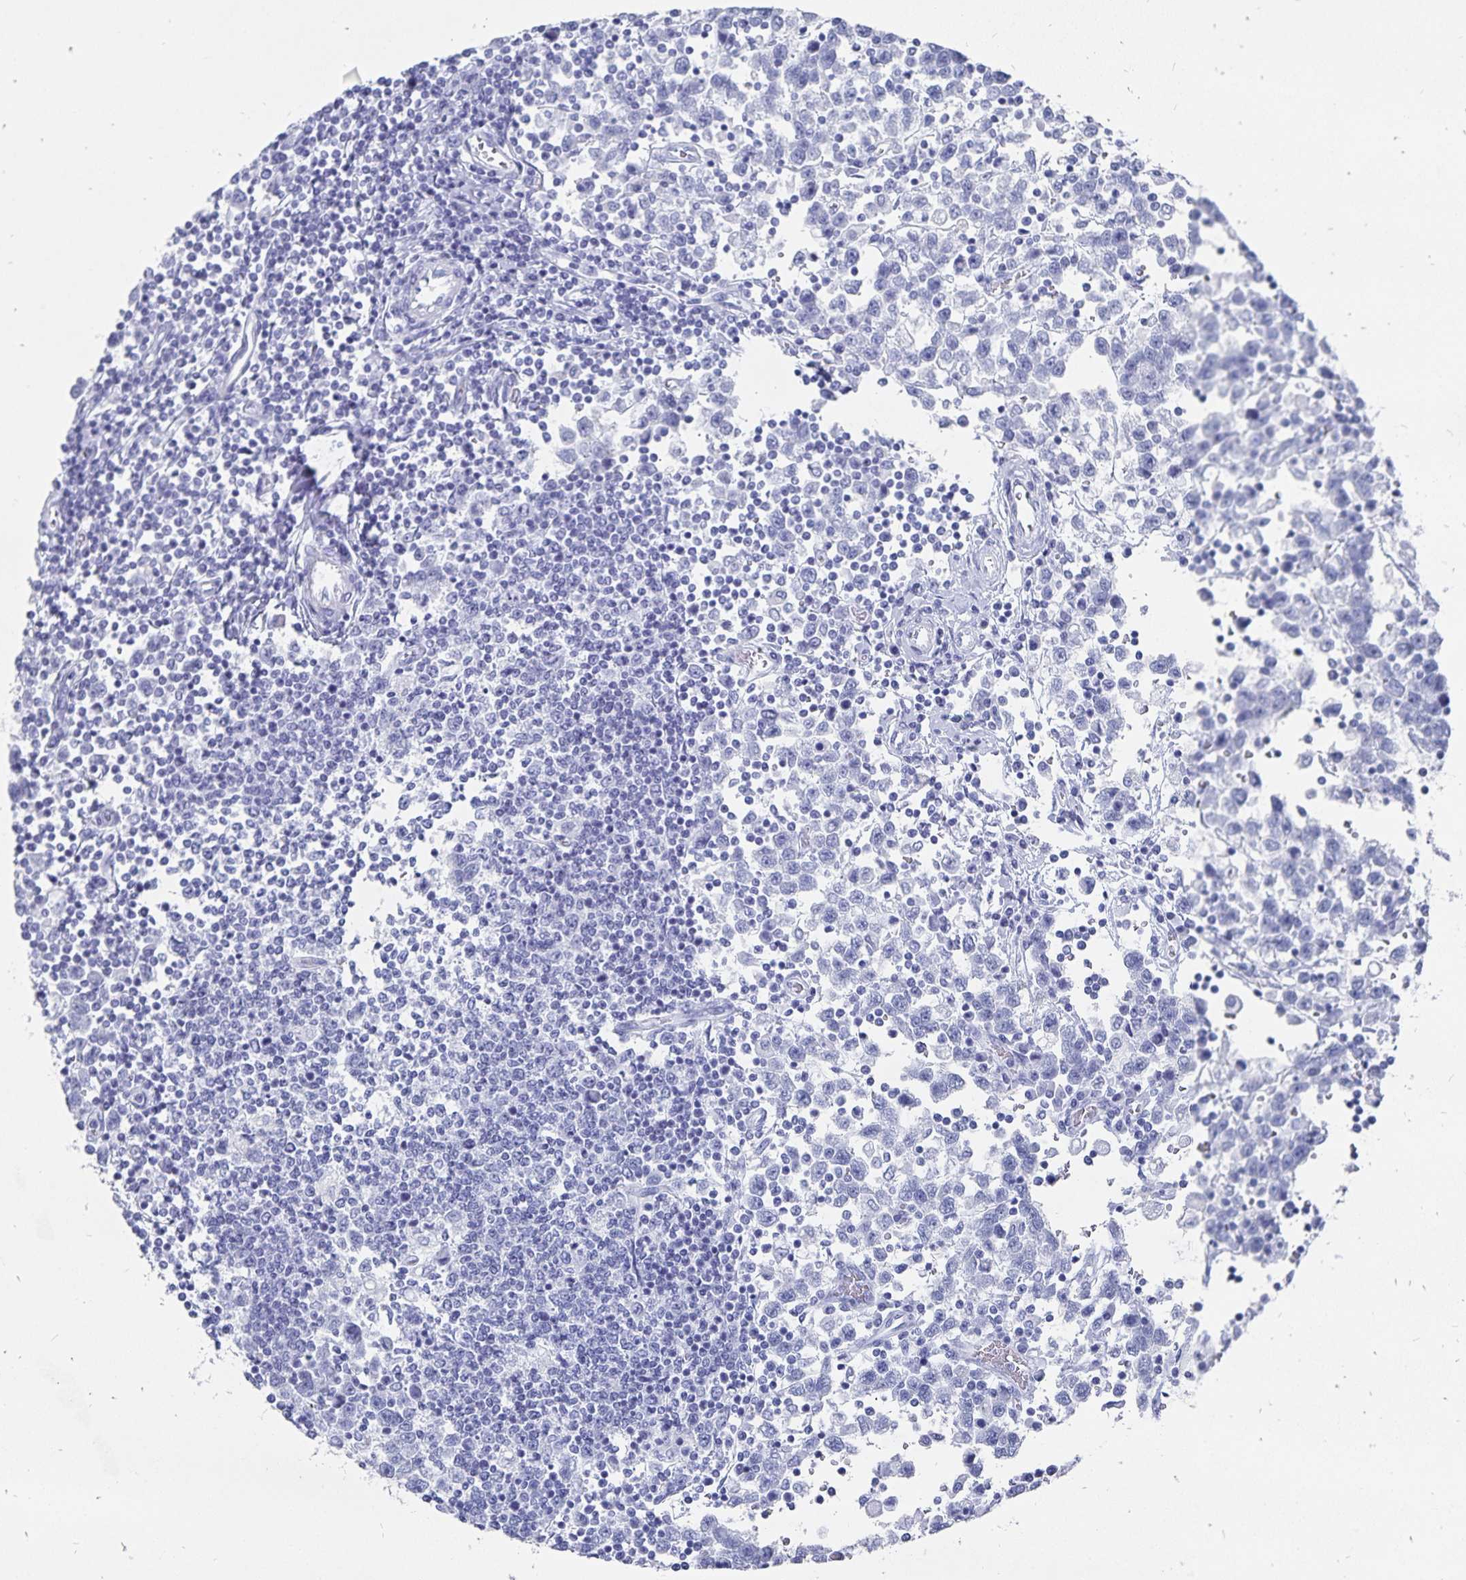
{"staining": {"intensity": "negative", "quantity": "none", "location": "none"}, "tissue": "testis cancer", "cell_type": "Tumor cells", "image_type": "cancer", "snomed": [{"axis": "morphology", "description": "Seminoma, NOS"}, {"axis": "topography", "description": "Testis"}], "caption": "IHC of human testis seminoma shows no positivity in tumor cells.", "gene": "ADH1A", "patient": {"sex": "male", "age": 34}}